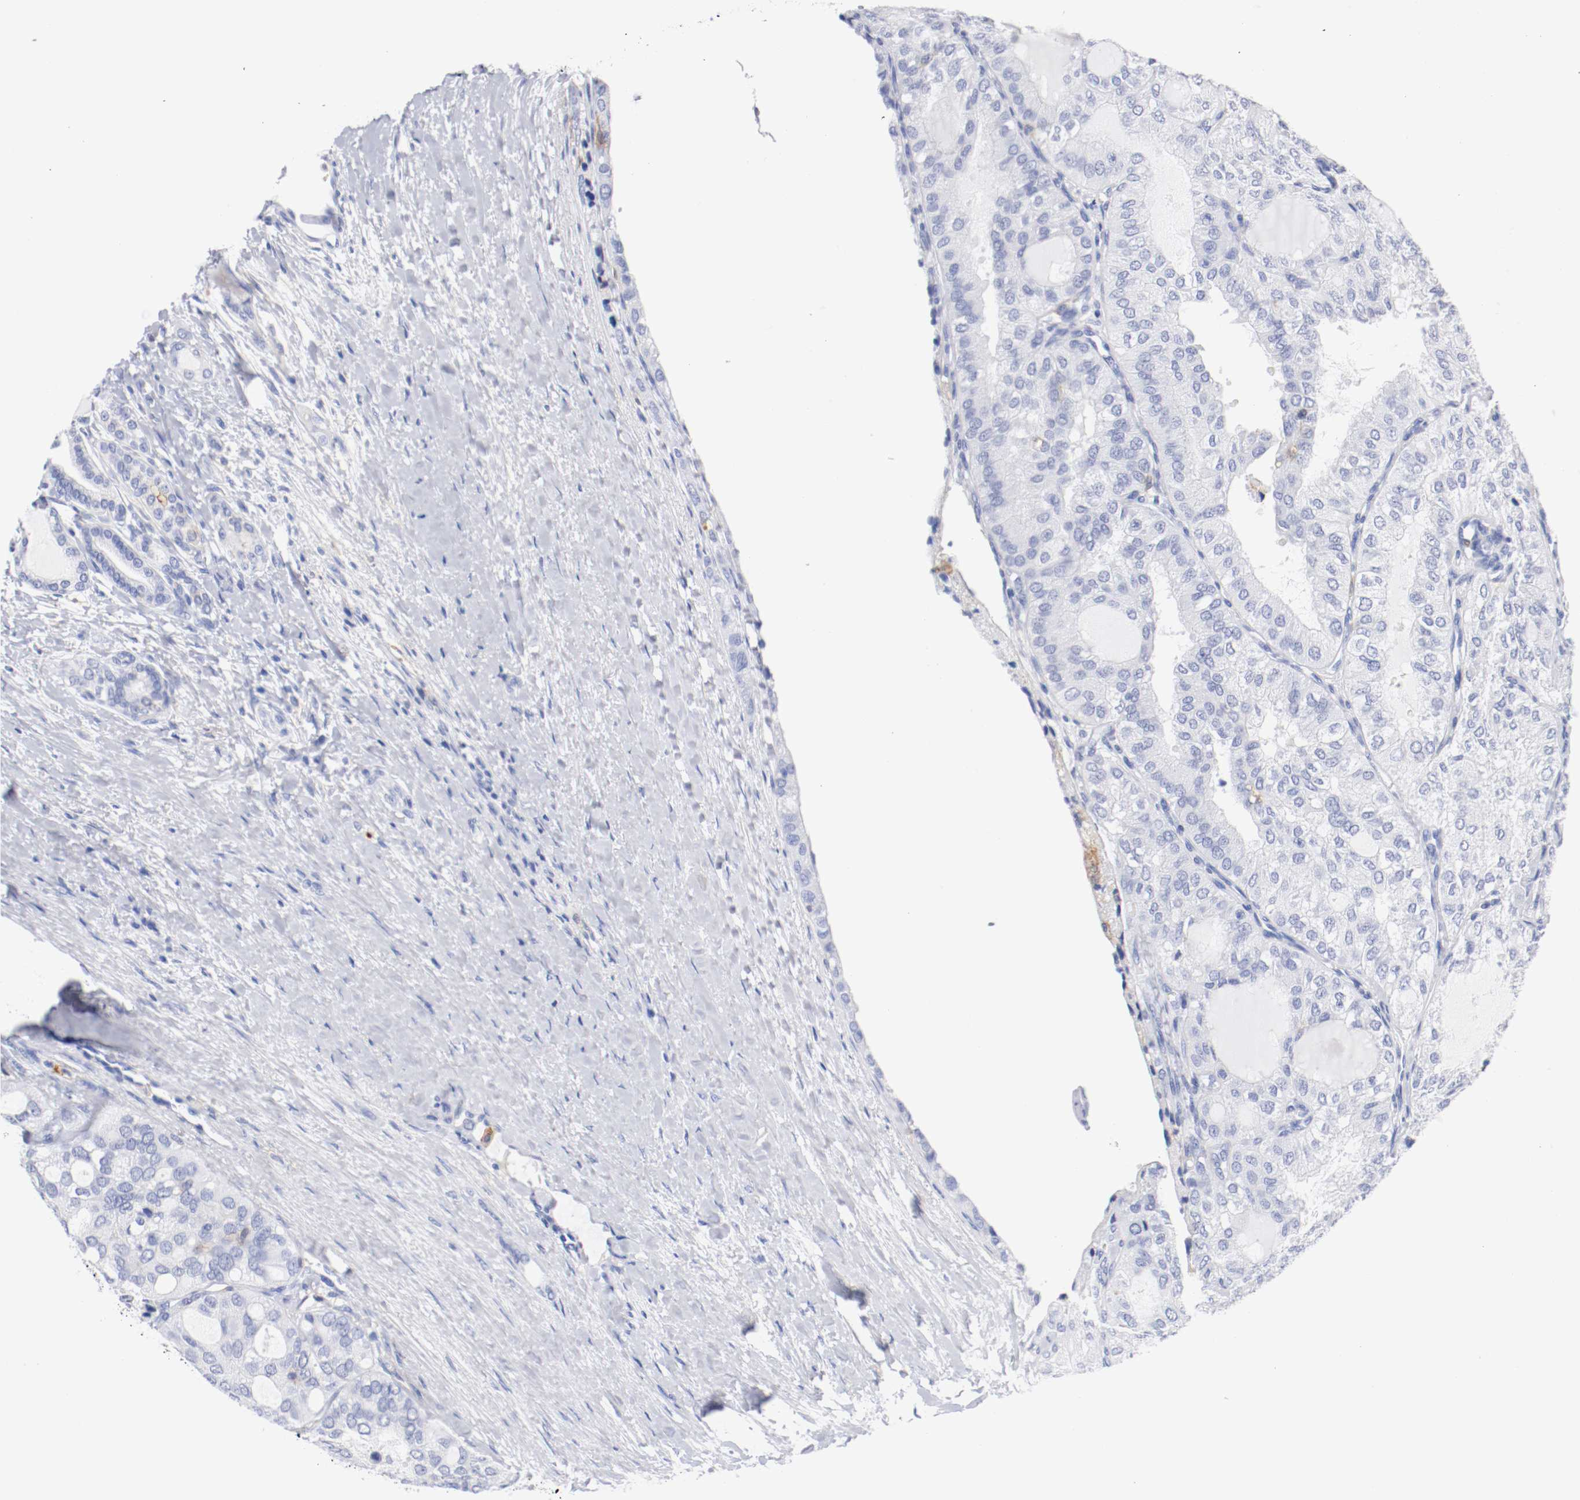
{"staining": {"intensity": "negative", "quantity": "none", "location": "none"}, "tissue": "thyroid cancer", "cell_type": "Tumor cells", "image_type": "cancer", "snomed": [{"axis": "morphology", "description": "Follicular adenoma carcinoma, NOS"}, {"axis": "topography", "description": "Thyroid gland"}], "caption": "An IHC image of thyroid cancer is shown. There is no staining in tumor cells of thyroid cancer.", "gene": "ITGAX", "patient": {"sex": "male", "age": 75}}